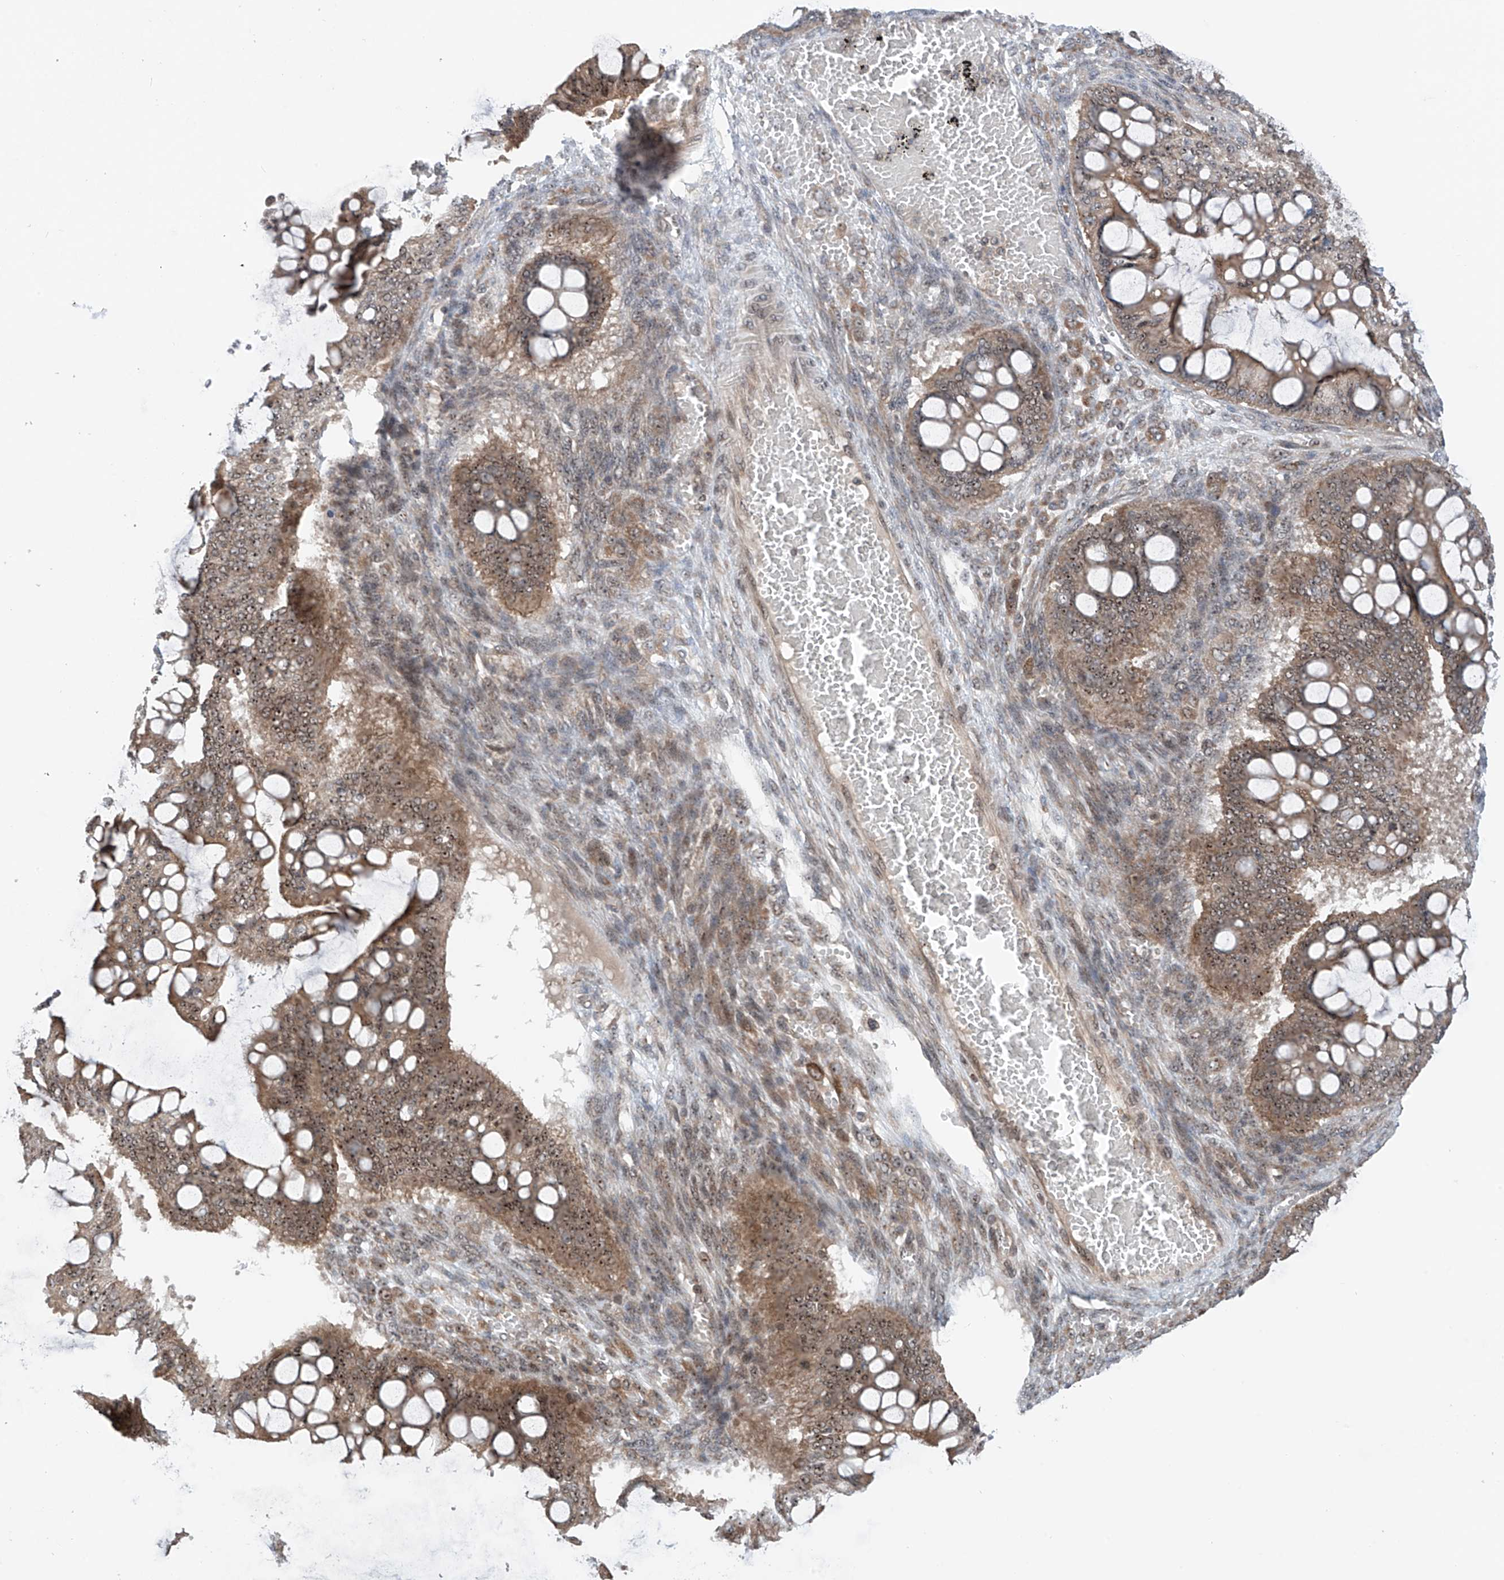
{"staining": {"intensity": "moderate", "quantity": ">75%", "location": "cytoplasmic/membranous,nuclear"}, "tissue": "ovarian cancer", "cell_type": "Tumor cells", "image_type": "cancer", "snomed": [{"axis": "morphology", "description": "Cystadenocarcinoma, mucinous, NOS"}, {"axis": "topography", "description": "Ovary"}], "caption": "Immunohistochemistry of human ovarian mucinous cystadenocarcinoma displays medium levels of moderate cytoplasmic/membranous and nuclear positivity in about >75% of tumor cells.", "gene": "C1orf131", "patient": {"sex": "female", "age": 73}}